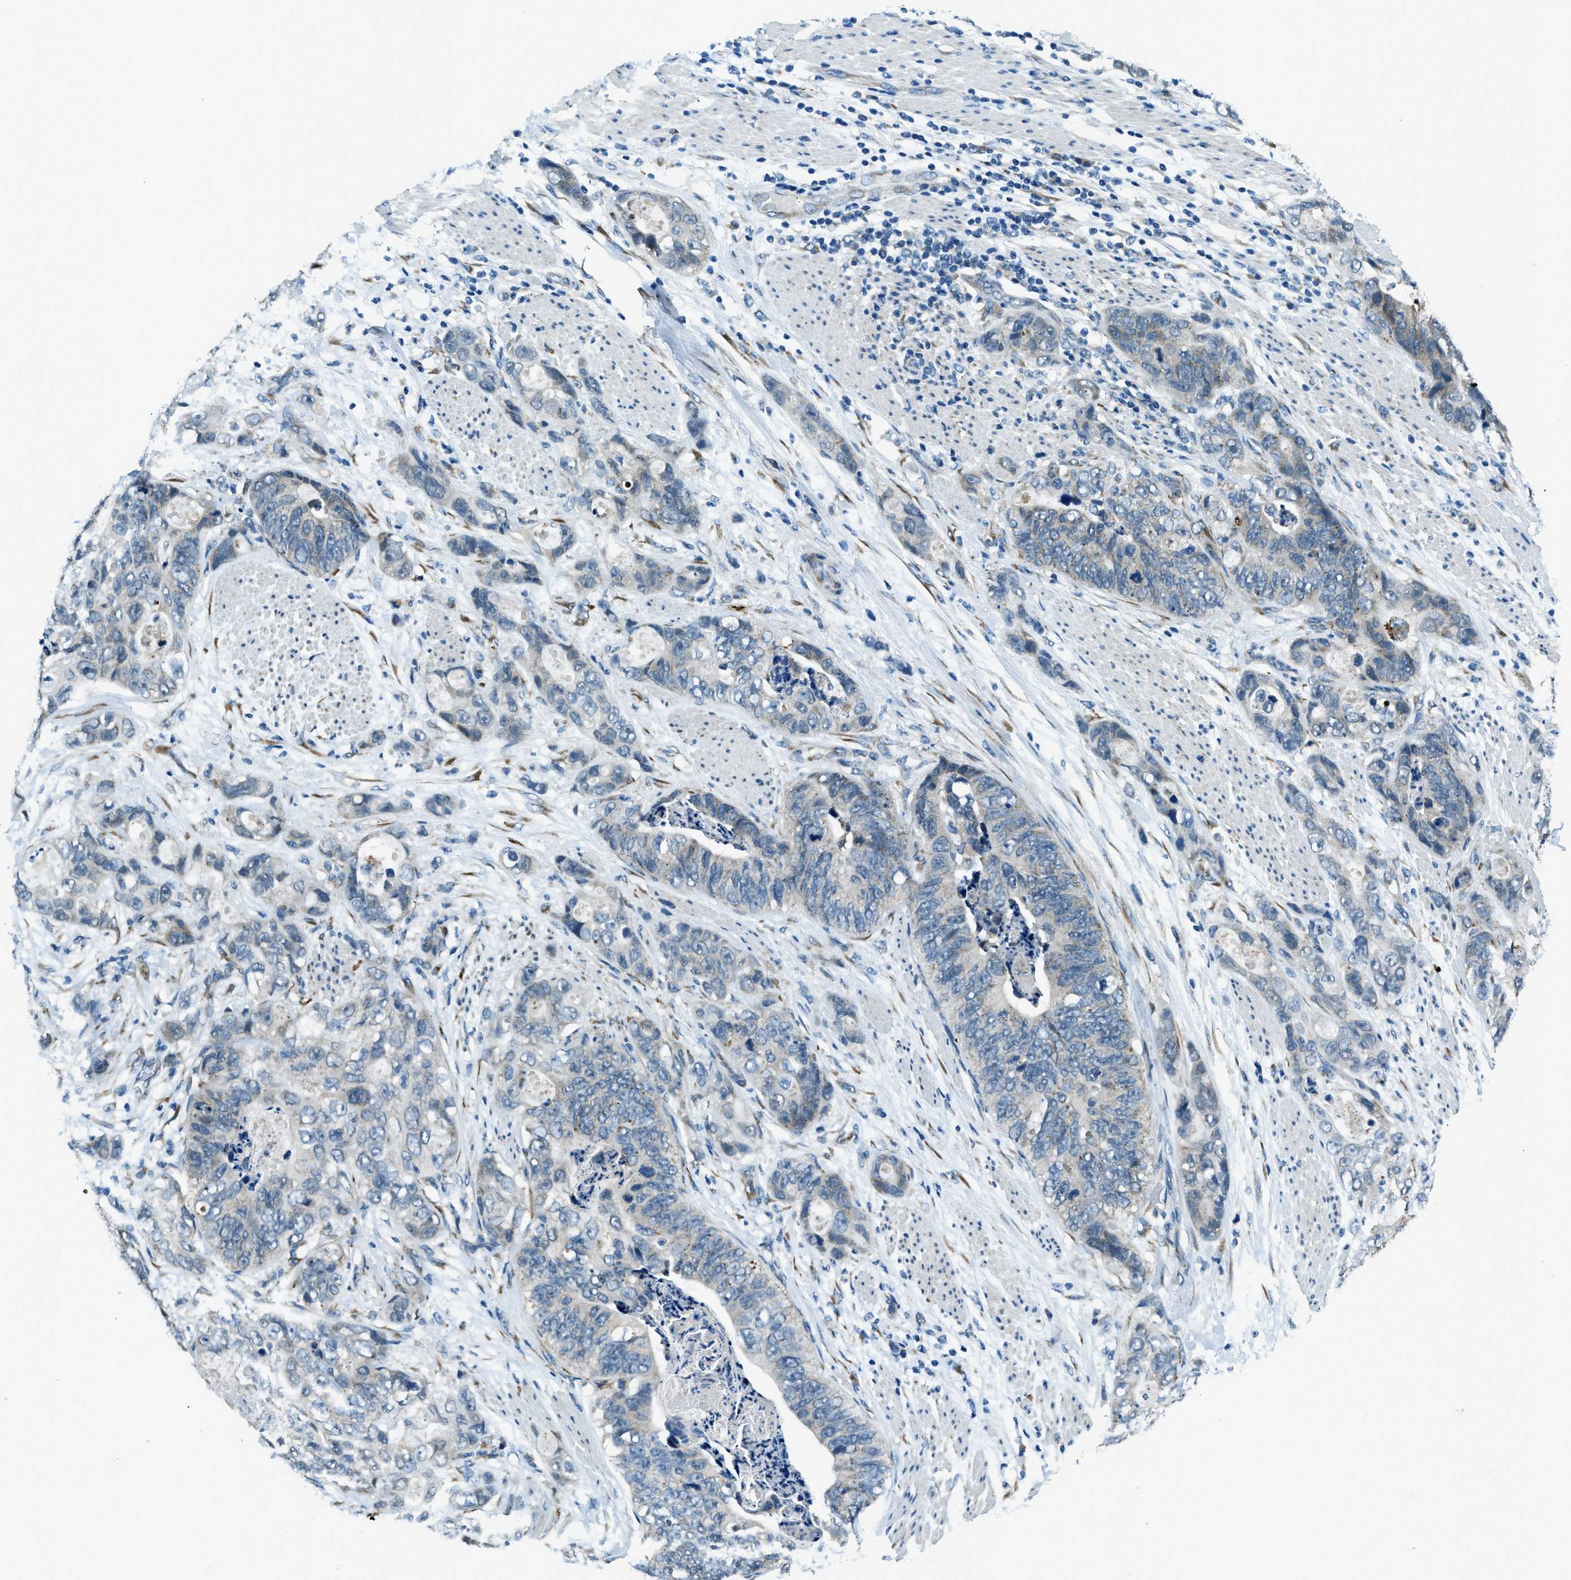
{"staining": {"intensity": "negative", "quantity": "none", "location": "none"}, "tissue": "stomach cancer", "cell_type": "Tumor cells", "image_type": "cancer", "snomed": [{"axis": "morphology", "description": "Adenocarcinoma, NOS"}, {"axis": "topography", "description": "Stomach"}], "caption": "This is a photomicrograph of immunohistochemistry (IHC) staining of stomach adenocarcinoma, which shows no staining in tumor cells.", "gene": "GINM1", "patient": {"sex": "female", "age": 89}}